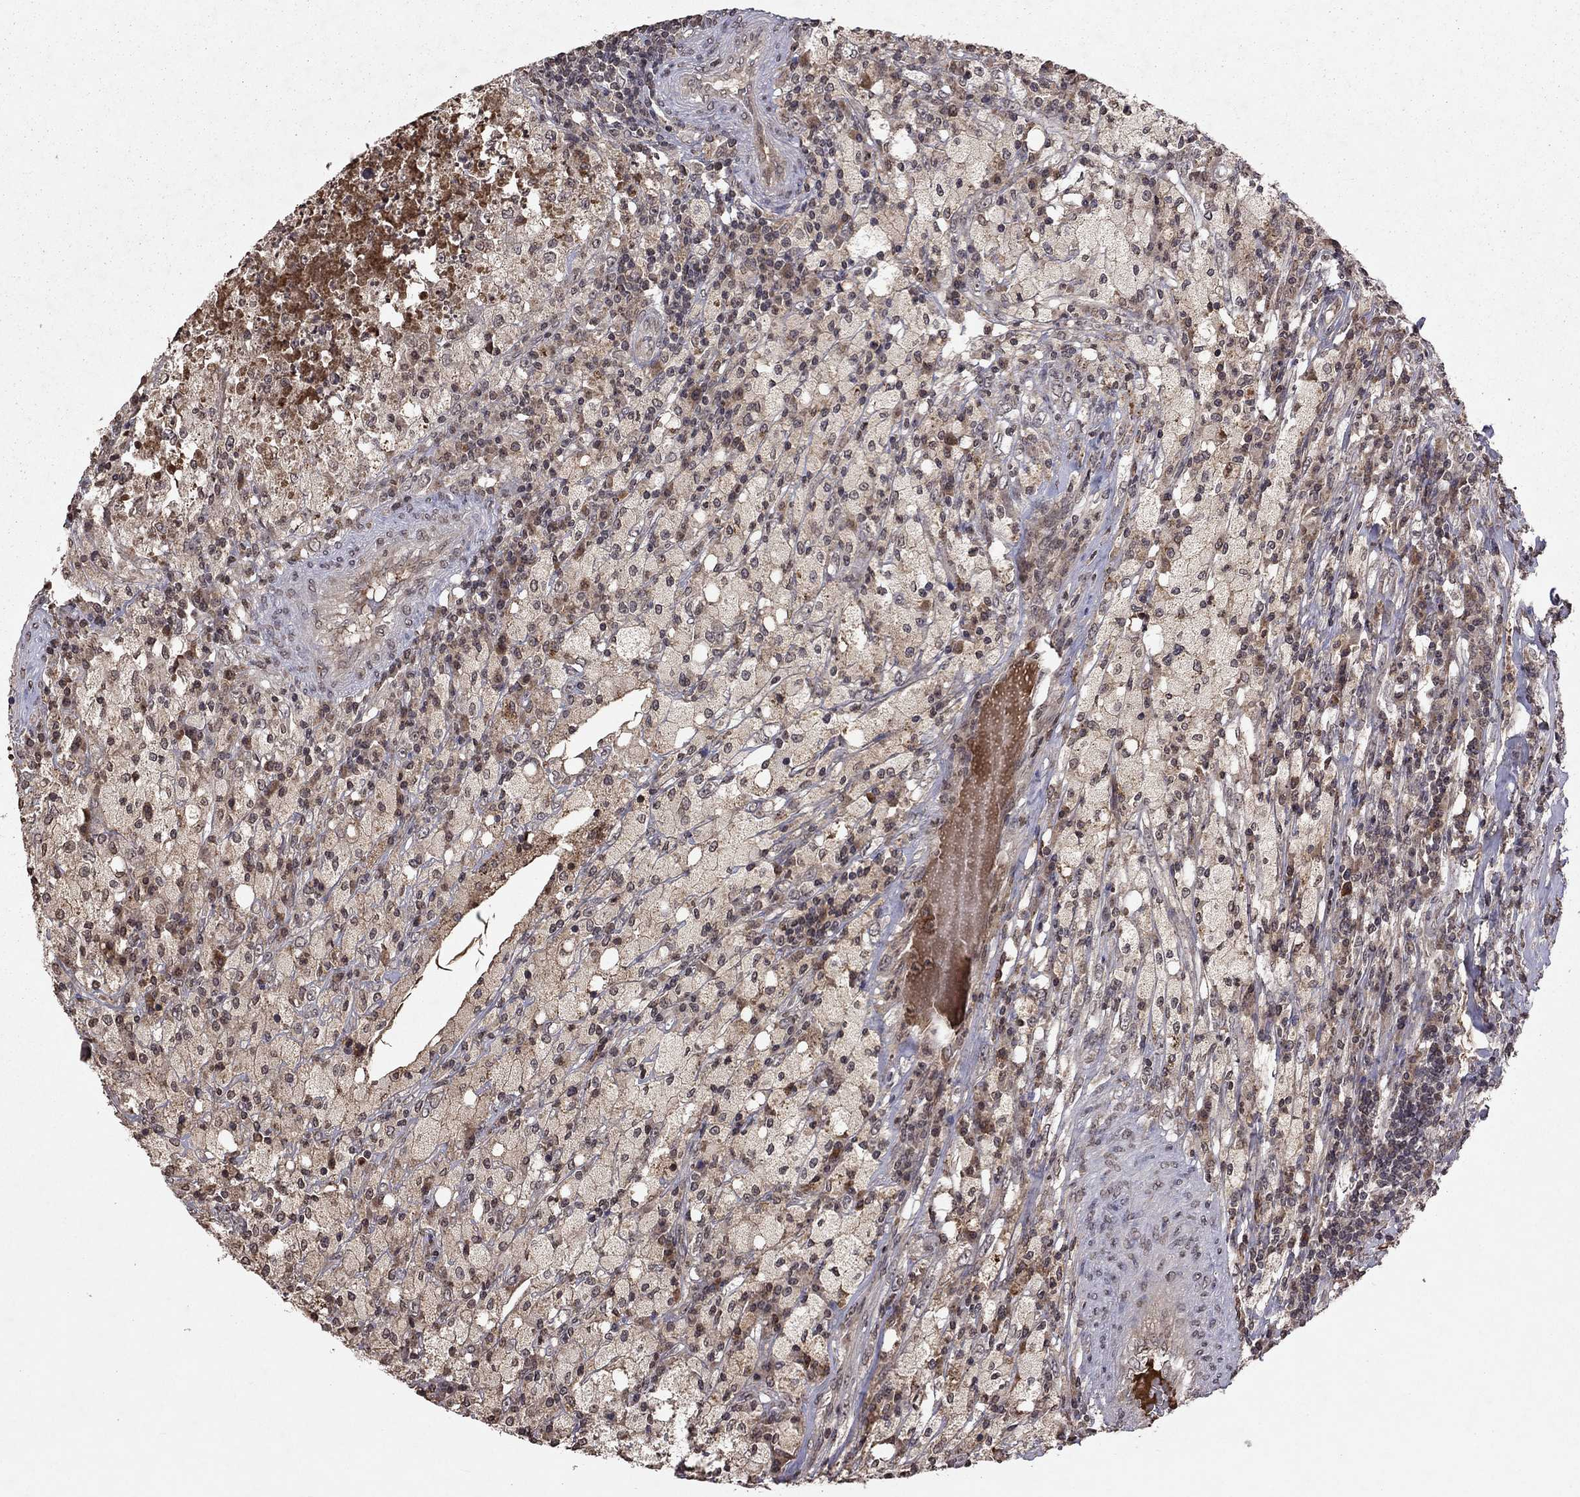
{"staining": {"intensity": "weak", "quantity": "<25%", "location": "cytoplasmic/membranous,nuclear"}, "tissue": "testis cancer", "cell_type": "Tumor cells", "image_type": "cancer", "snomed": [{"axis": "morphology", "description": "Necrosis, NOS"}, {"axis": "morphology", "description": "Carcinoma, Embryonal, NOS"}, {"axis": "topography", "description": "Testis"}], "caption": "Tumor cells are negative for brown protein staining in embryonal carcinoma (testis). Brightfield microscopy of IHC stained with DAB (brown) and hematoxylin (blue), captured at high magnification.", "gene": "NLGN1", "patient": {"sex": "male", "age": 19}}